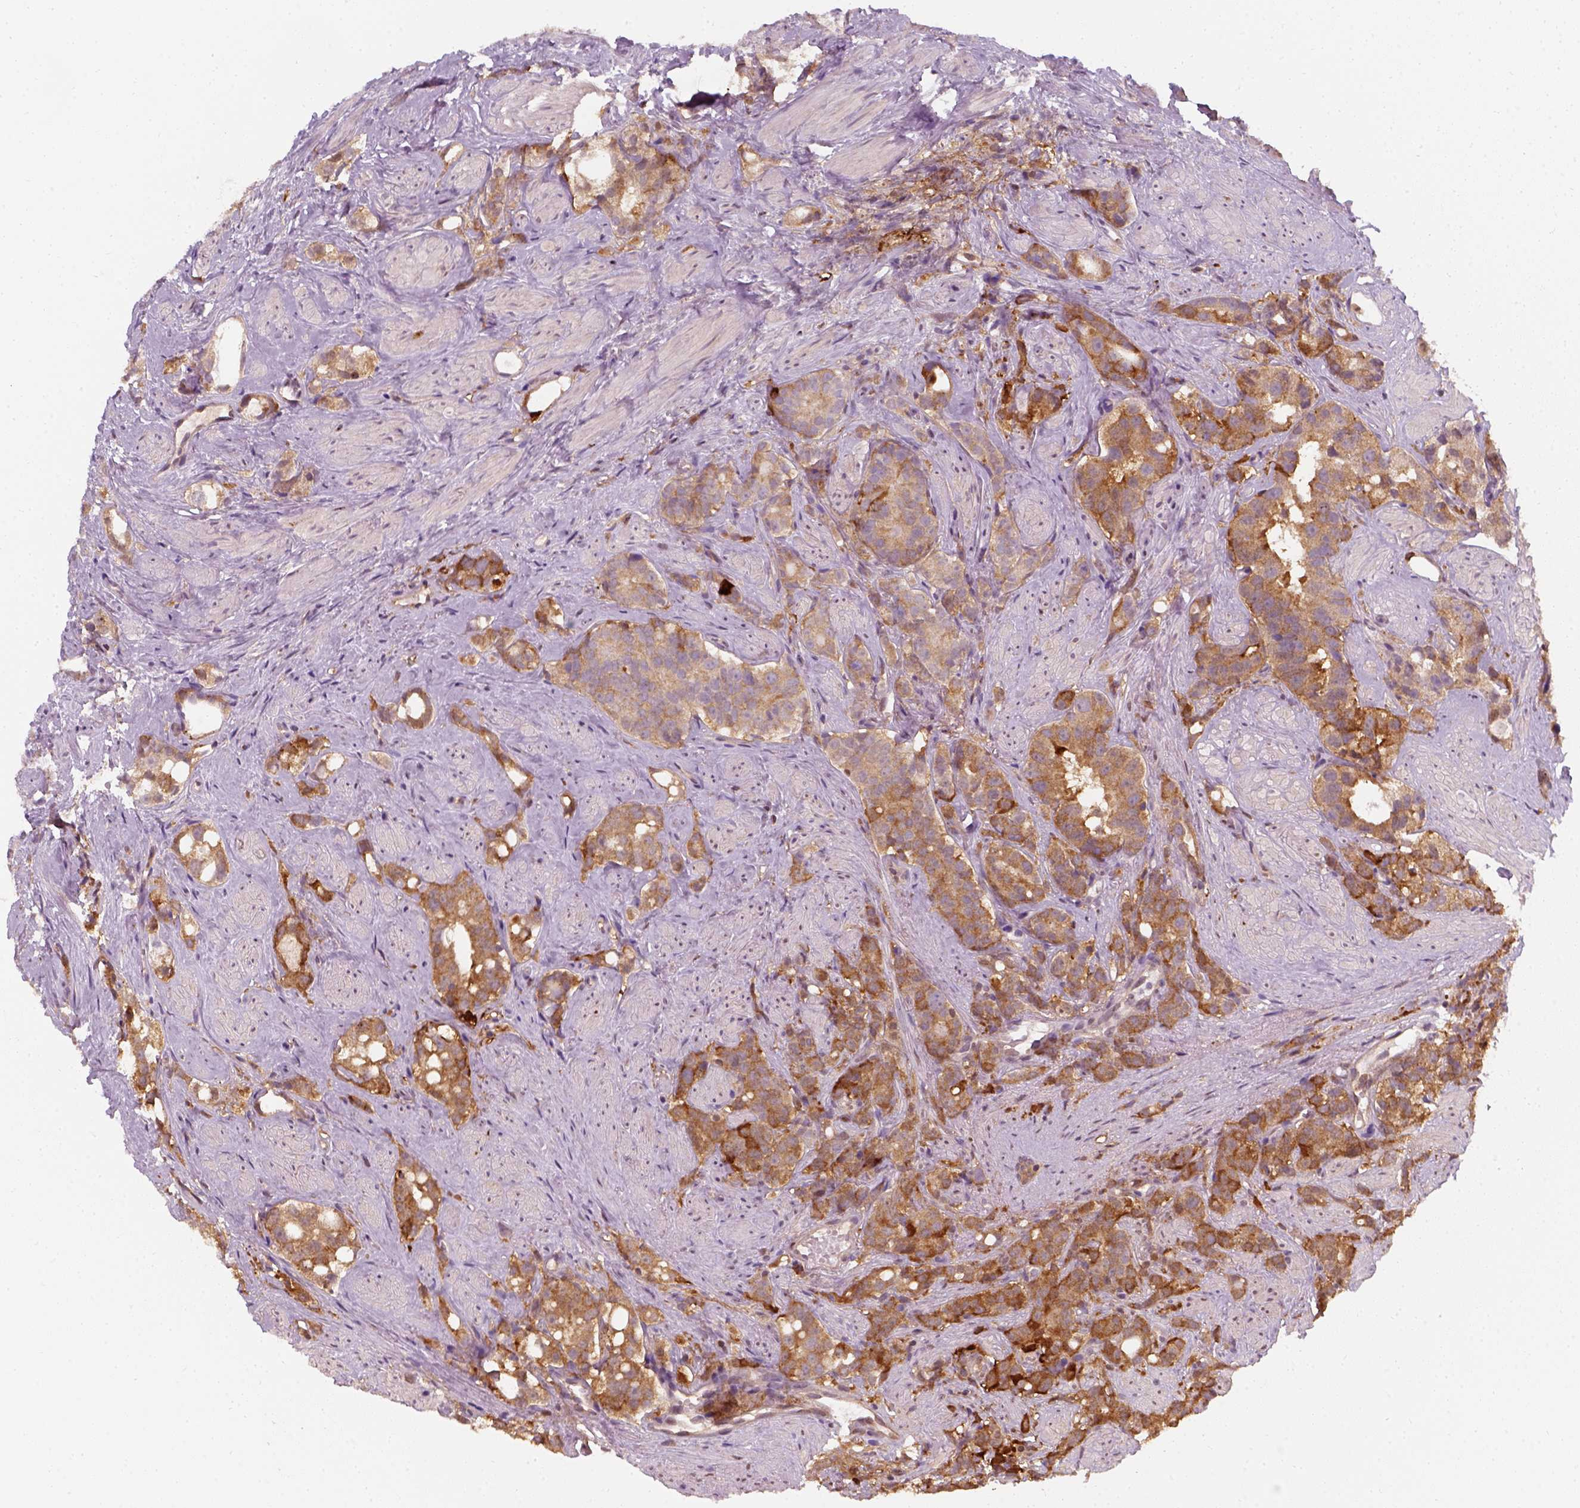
{"staining": {"intensity": "moderate", "quantity": ">75%", "location": "cytoplasmic/membranous,nuclear"}, "tissue": "prostate cancer", "cell_type": "Tumor cells", "image_type": "cancer", "snomed": [{"axis": "morphology", "description": "Adenocarcinoma, High grade"}, {"axis": "topography", "description": "Prostate"}], "caption": "Moderate cytoplasmic/membranous and nuclear positivity for a protein is identified in approximately >75% of tumor cells of prostate cancer (adenocarcinoma (high-grade)) using immunohistochemistry.", "gene": "SQSTM1", "patient": {"sex": "male", "age": 75}}